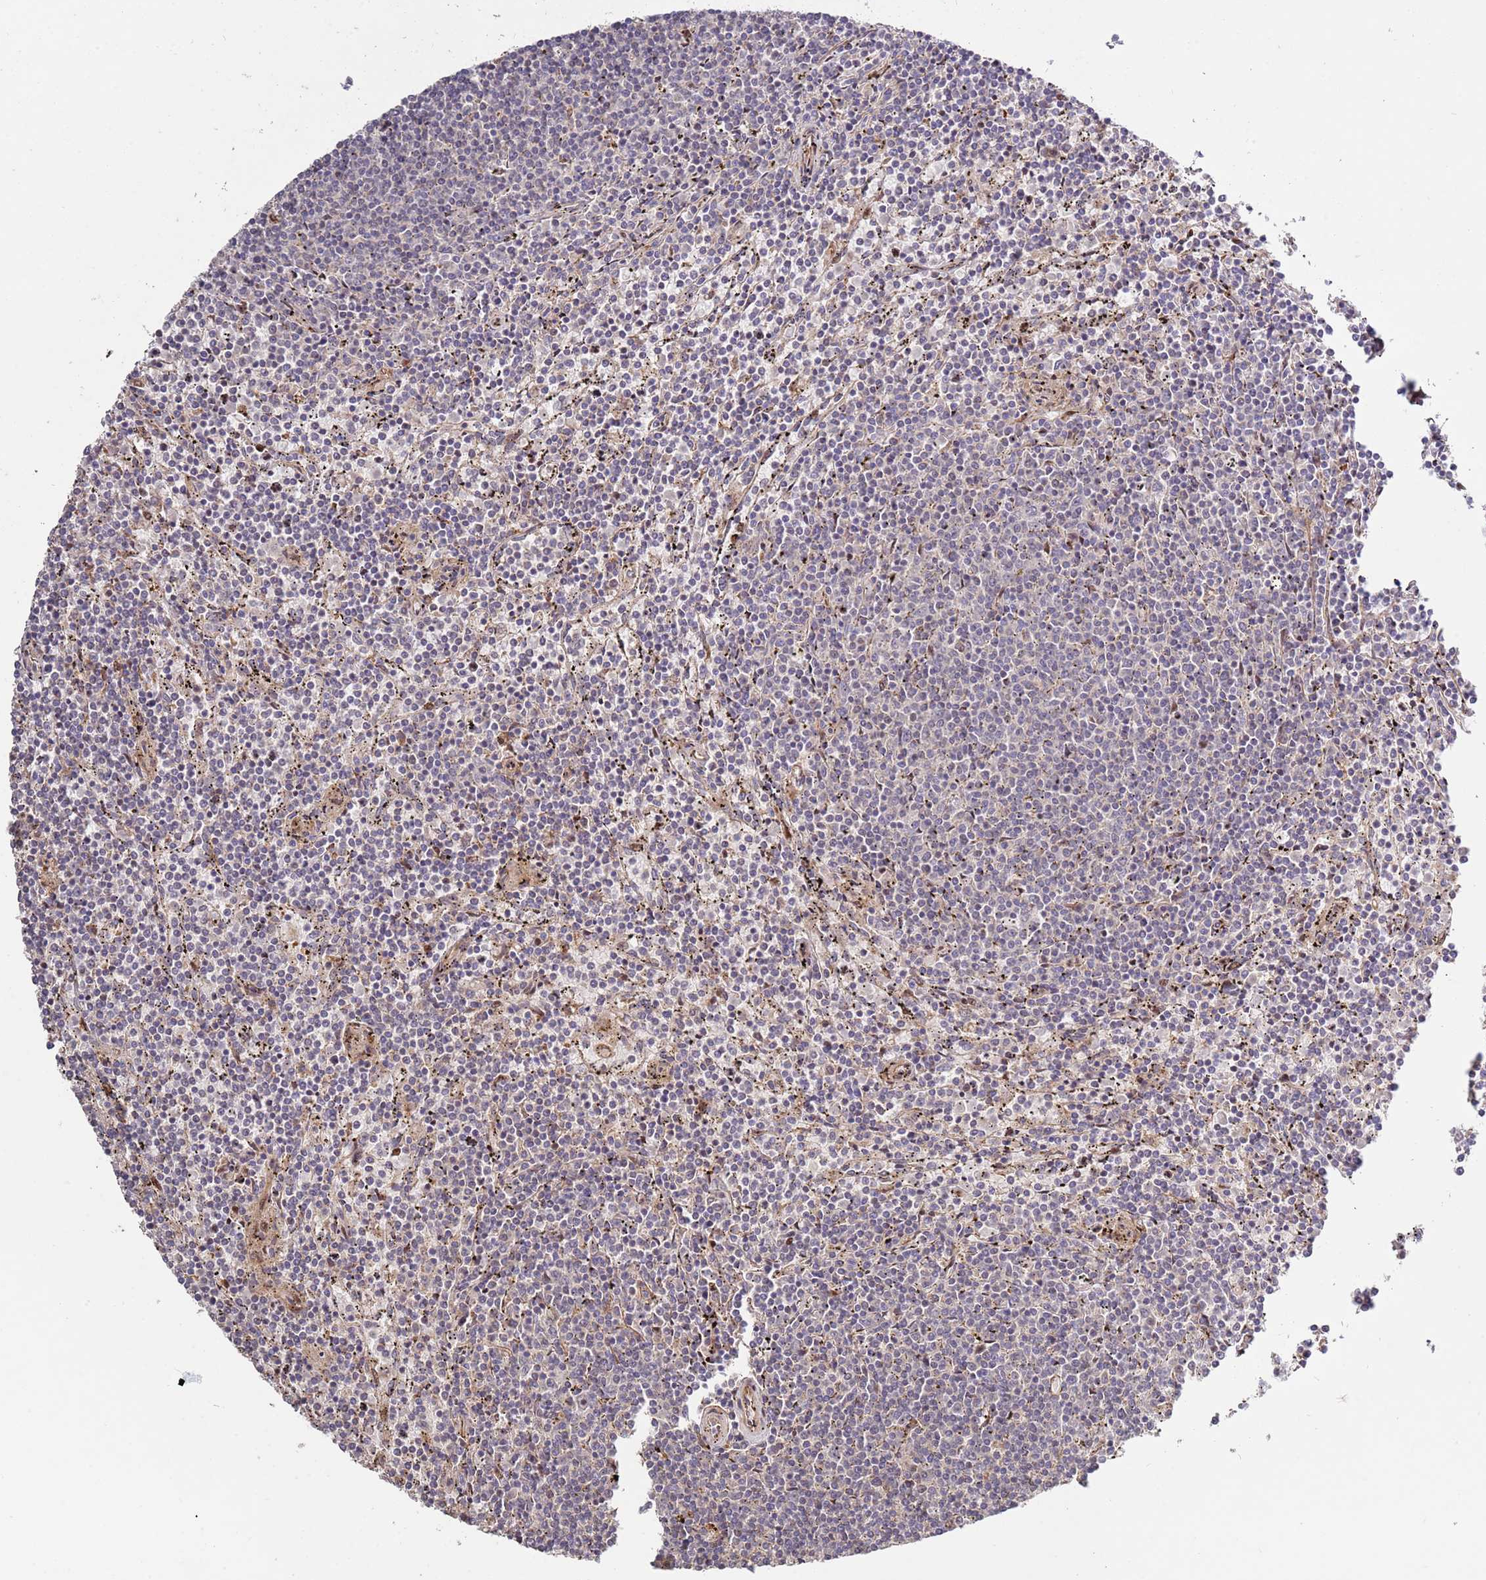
{"staining": {"intensity": "negative", "quantity": "none", "location": "none"}, "tissue": "lymphoma", "cell_type": "Tumor cells", "image_type": "cancer", "snomed": [{"axis": "morphology", "description": "Malignant lymphoma, non-Hodgkin's type, Low grade"}, {"axis": "topography", "description": "Spleen"}], "caption": "The histopathology image demonstrates no significant expression in tumor cells of lymphoma.", "gene": "RHBDL1", "patient": {"sex": "female", "age": 50}}